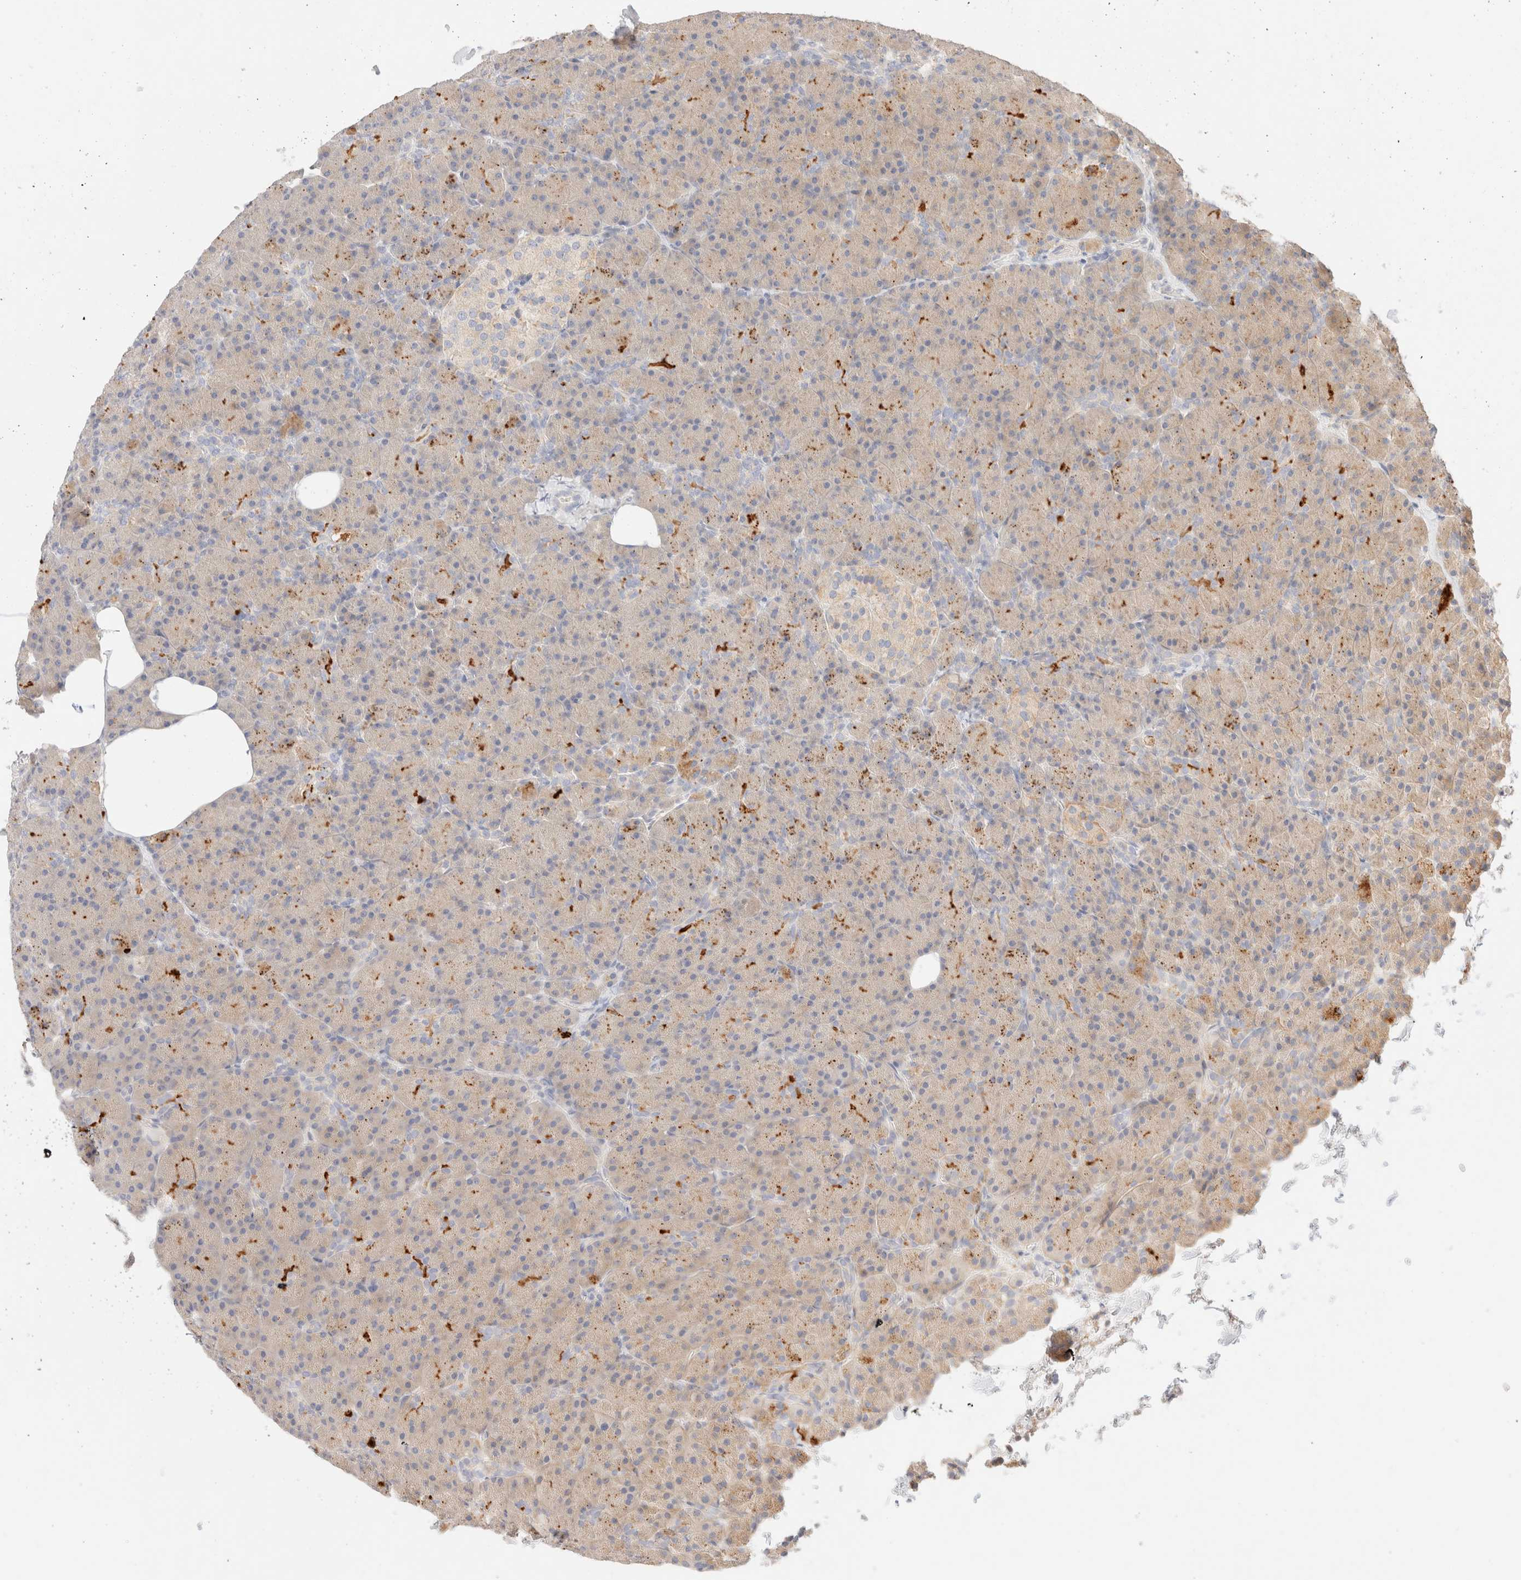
{"staining": {"intensity": "weak", "quantity": ">75%", "location": "cytoplasmic/membranous"}, "tissue": "pancreas", "cell_type": "Exocrine glandular cells", "image_type": "normal", "snomed": [{"axis": "morphology", "description": "Normal tissue, NOS"}, {"axis": "topography", "description": "Pancreas"}], "caption": "High-magnification brightfield microscopy of benign pancreas stained with DAB (3,3'-diaminobenzidine) (brown) and counterstained with hematoxylin (blue). exocrine glandular cells exhibit weak cytoplasmic/membranous positivity is appreciated in approximately>75% of cells. (DAB IHC, brown staining for protein, blue staining for nuclei).", "gene": "SNTB1", "patient": {"sex": "female", "age": 43}}